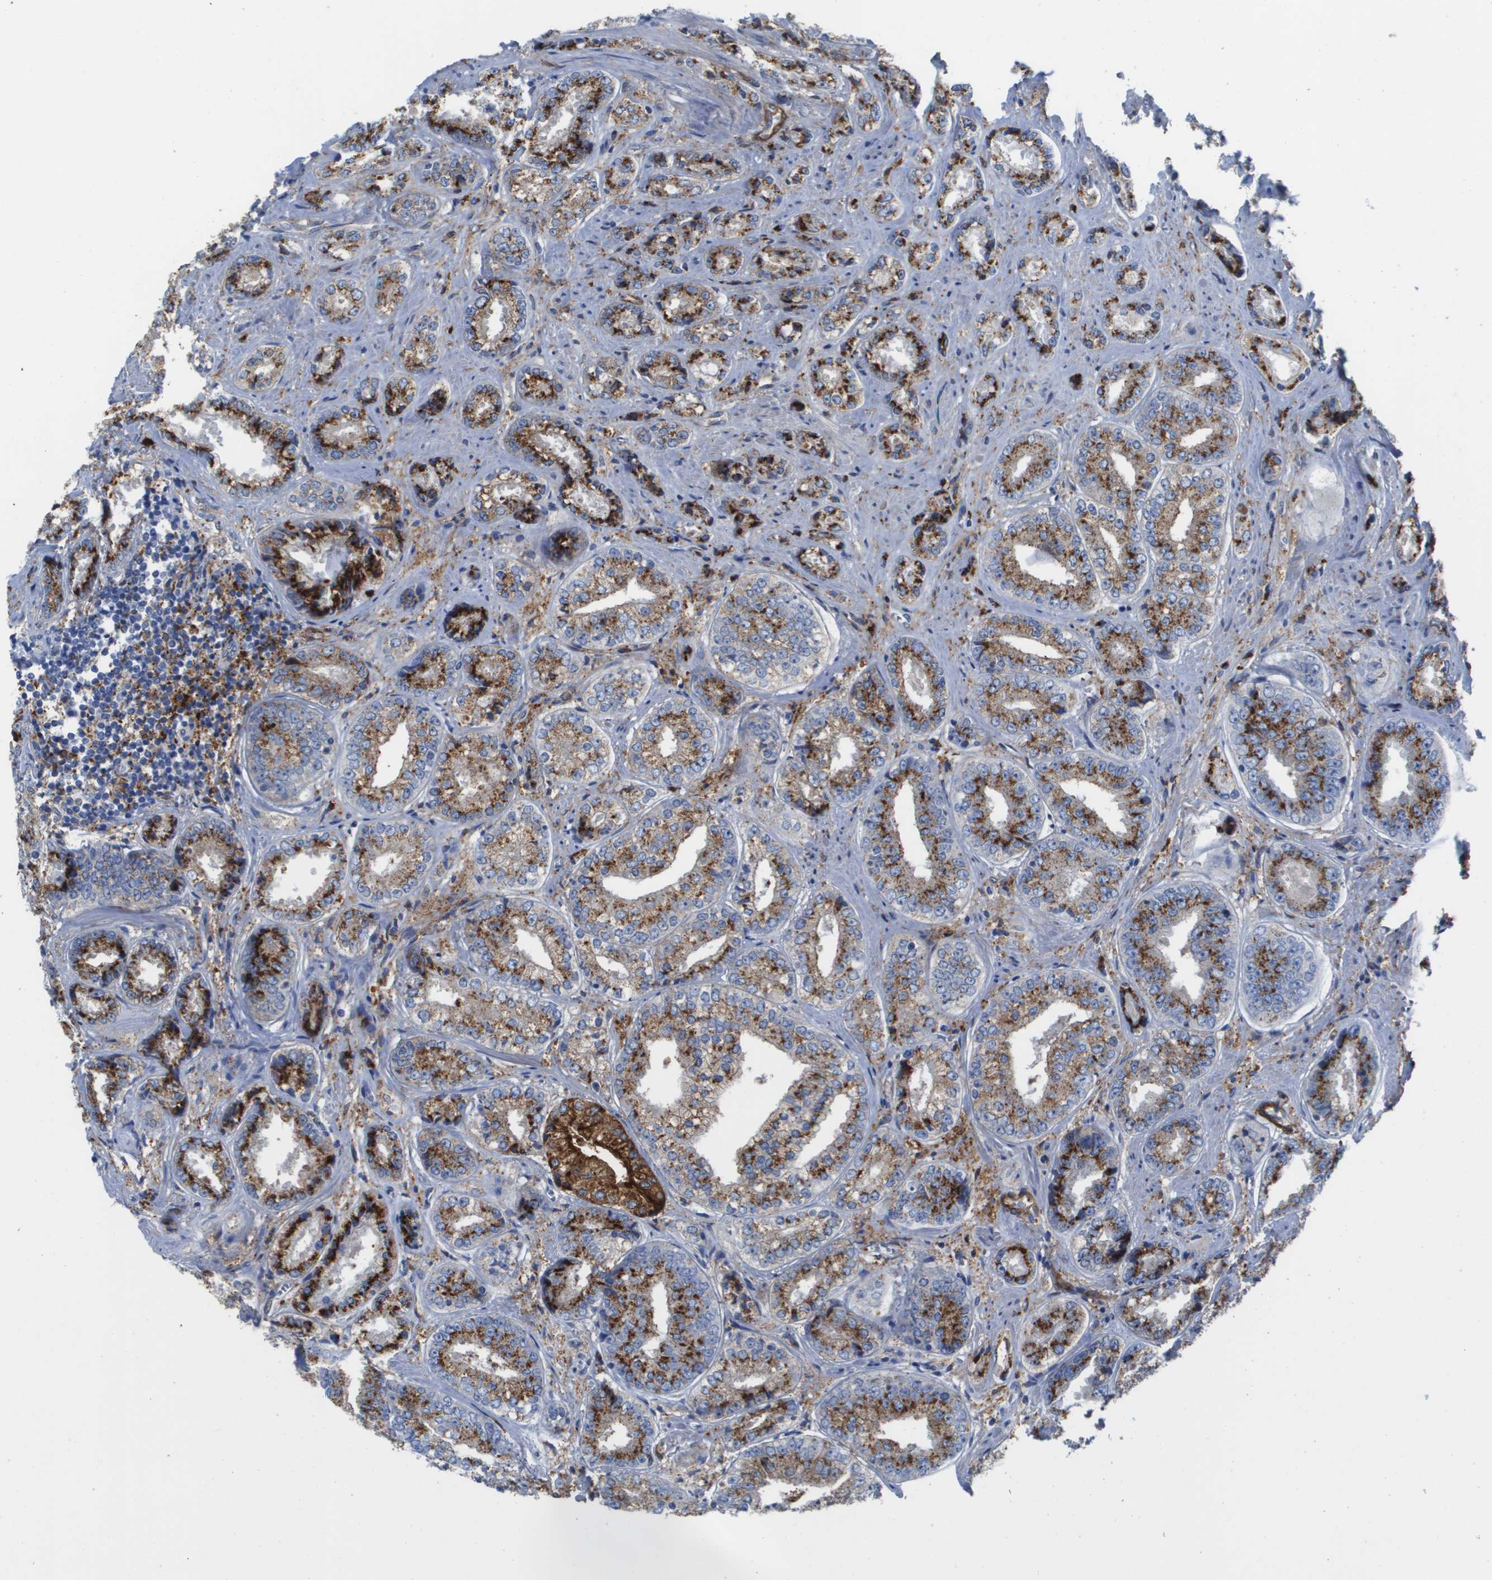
{"staining": {"intensity": "strong", "quantity": ">75%", "location": "cytoplasmic/membranous"}, "tissue": "prostate cancer", "cell_type": "Tumor cells", "image_type": "cancer", "snomed": [{"axis": "morphology", "description": "Adenocarcinoma, High grade"}, {"axis": "topography", "description": "Prostate"}], "caption": "An IHC image of neoplastic tissue is shown. Protein staining in brown labels strong cytoplasmic/membranous positivity in prostate cancer (adenocarcinoma (high-grade)) within tumor cells. Immunohistochemistry stains the protein in brown and the nuclei are stained blue.", "gene": "SLC37A2", "patient": {"sex": "male", "age": 61}}